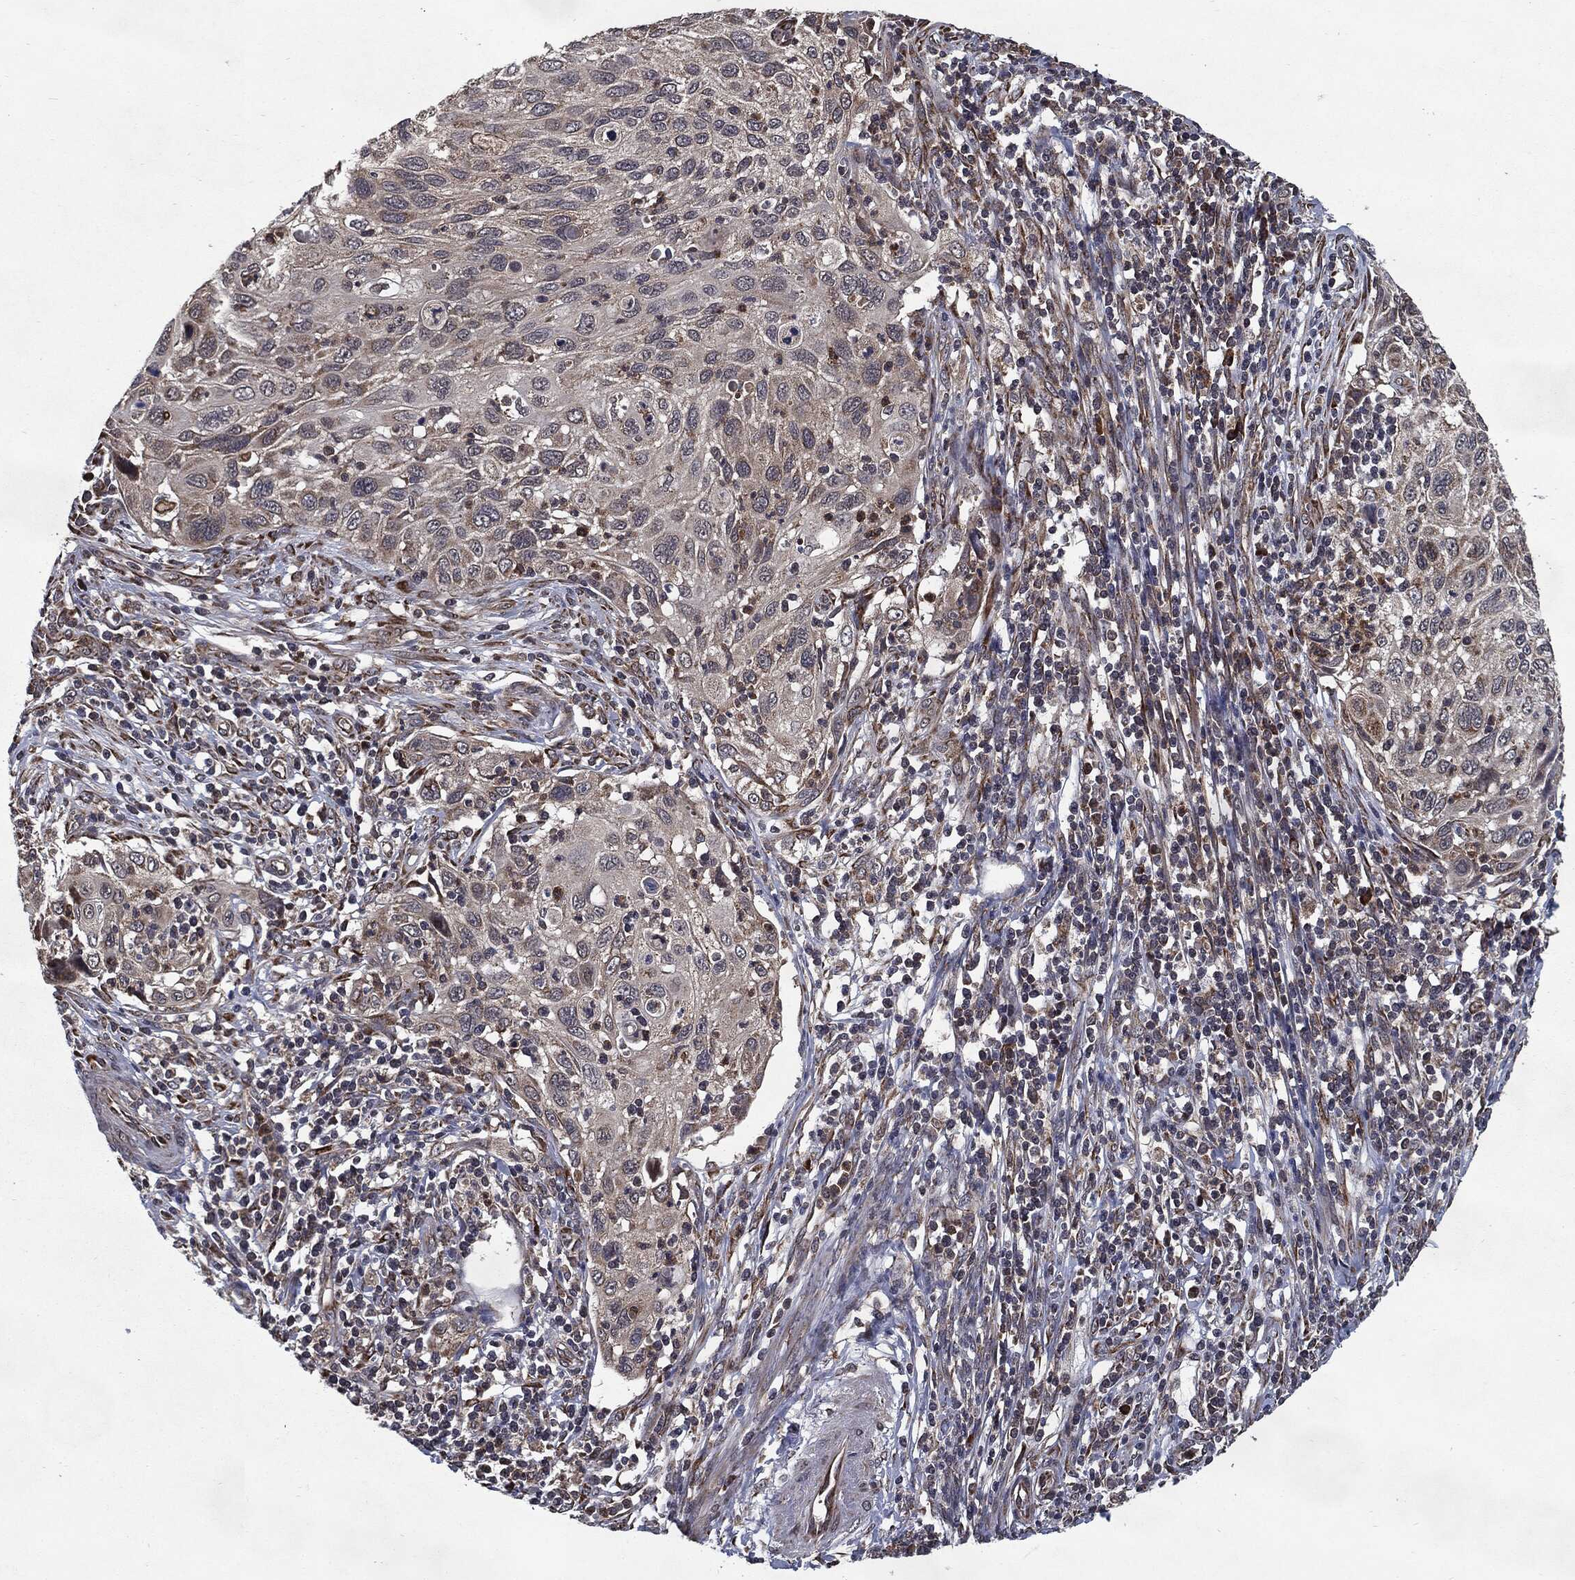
{"staining": {"intensity": "moderate", "quantity": "25%-75%", "location": "cytoplasmic/membranous"}, "tissue": "cervical cancer", "cell_type": "Tumor cells", "image_type": "cancer", "snomed": [{"axis": "morphology", "description": "Squamous cell carcinoma, NOS"}, {"axis": "topography", "description": "Cervix"}], "caption": "An immunohistochemistry photomicrograph of neoplastic tissue is shown. Protein staining in brown shows moderate cytoplasmic/membranous positivity in cervical squamous cell carcinoma within tumor cells.", "gene": "HDAC5", "patient": {"sex": "female", "age": 70}}